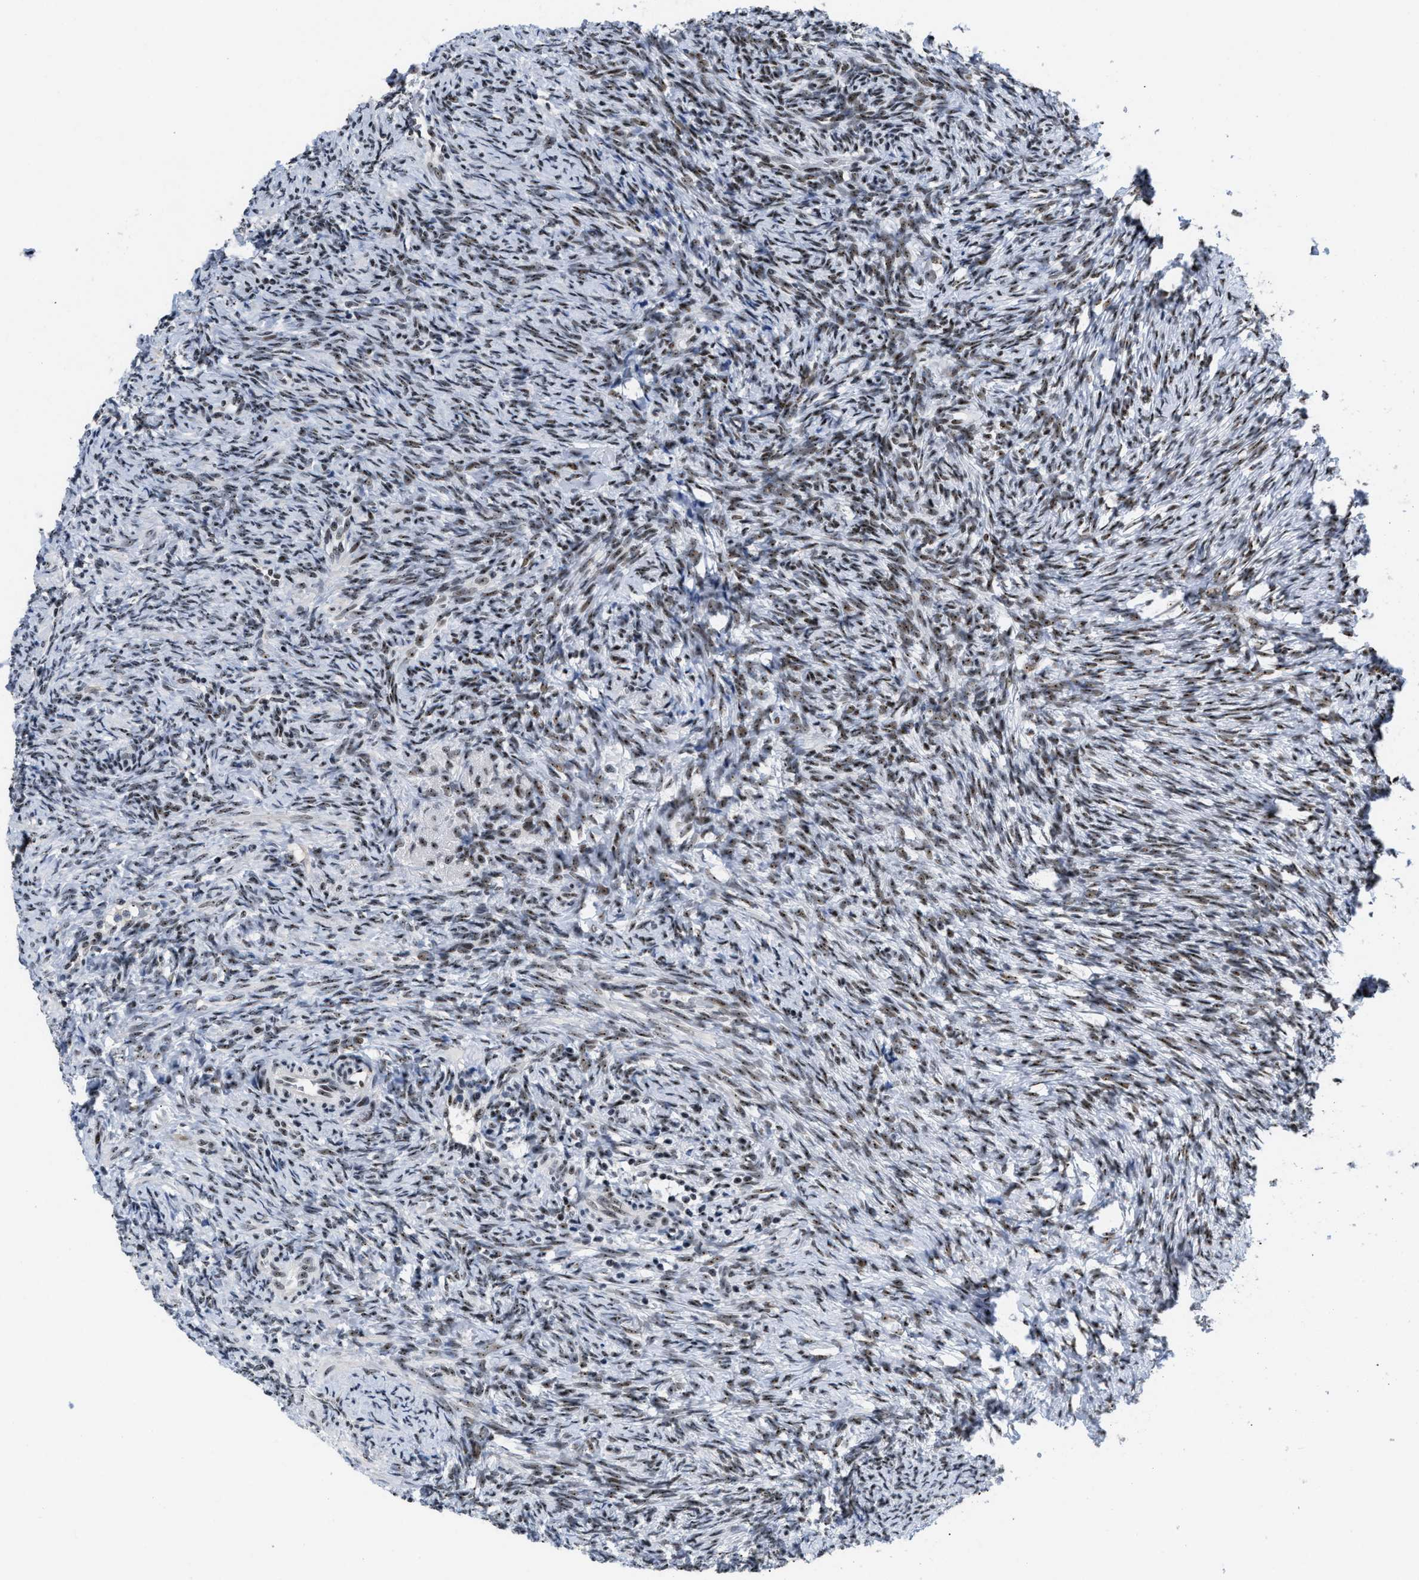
{"staining": {"intensity": "strong", "quantity": "25%-75%", "location": "nuclear"}, "tissue": "ovary", "cell_type": "Follicle cells", "image_type": "normal", "snomed": [{"axis": "morphology", "description": "Normal tissue, NOS"}, {"axis": "topography", "description": "Ovary"}], "caption": "Brown immunohistochemical staining in benign ovary exhibits strong nuclear expression in about 25%-75% of follicle cells. The staining was performed using DAB (3,3'-diaminobenzidine) to visualize the protein expression in brown, while the nuclei were stained in blue with hematoxylin (Magnification: 20x).", "gene": "NOP58", "patient": {"sex": "female", "age": 41}}